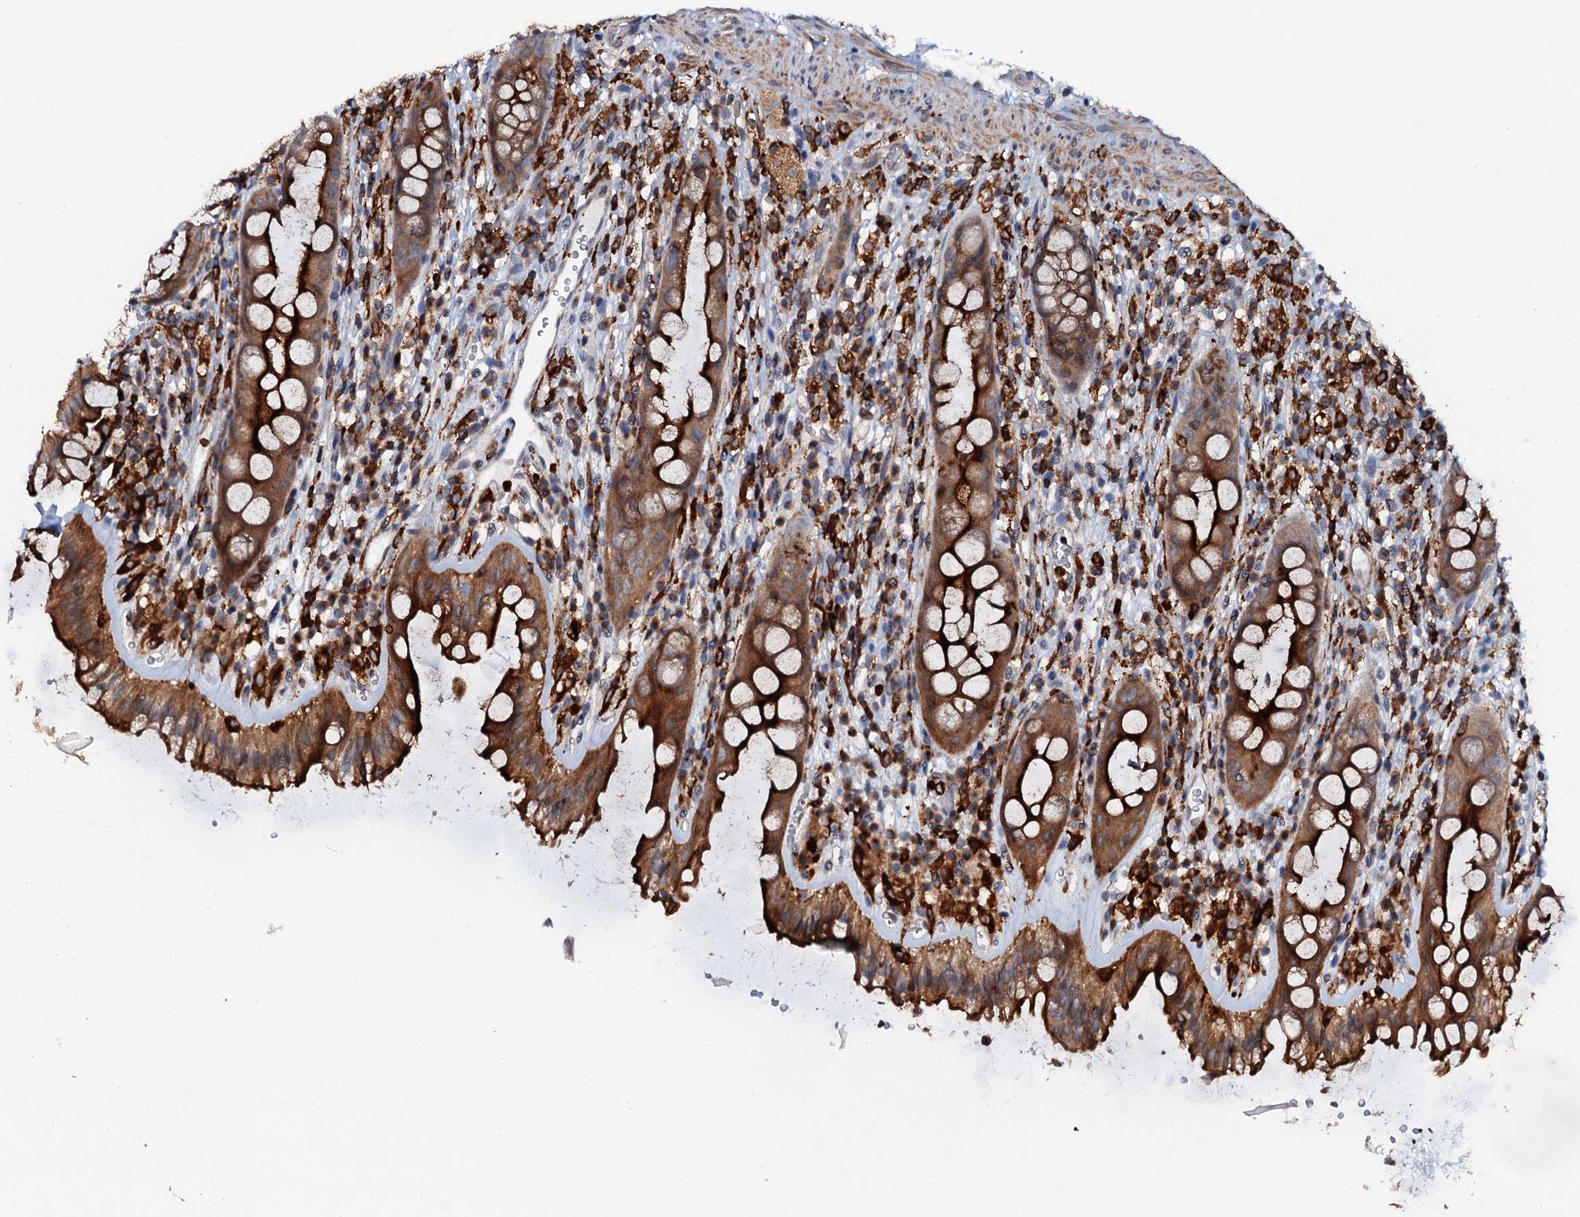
{"staining": {"intensity": "strong", "quantity": ">75%", "location": "cytoplasmic/membranous"}, "tissue": "rectum", "cell_type": "Glandular cells", "image_type": "normal", "snomed": [{"axis": "morphology", "description": "Normal tissue, NOS"}, {"axis": "topography", "description": "Rectum"}], "caption": "A photomicrograph showing strong cytoplasmic/membranous expression in about >75% of glandular cells in benign rectum, as visualized by brown immunohistochemical staining.", "gene": "VAMP8", "patient": {"sex": "female", "age": 57}}